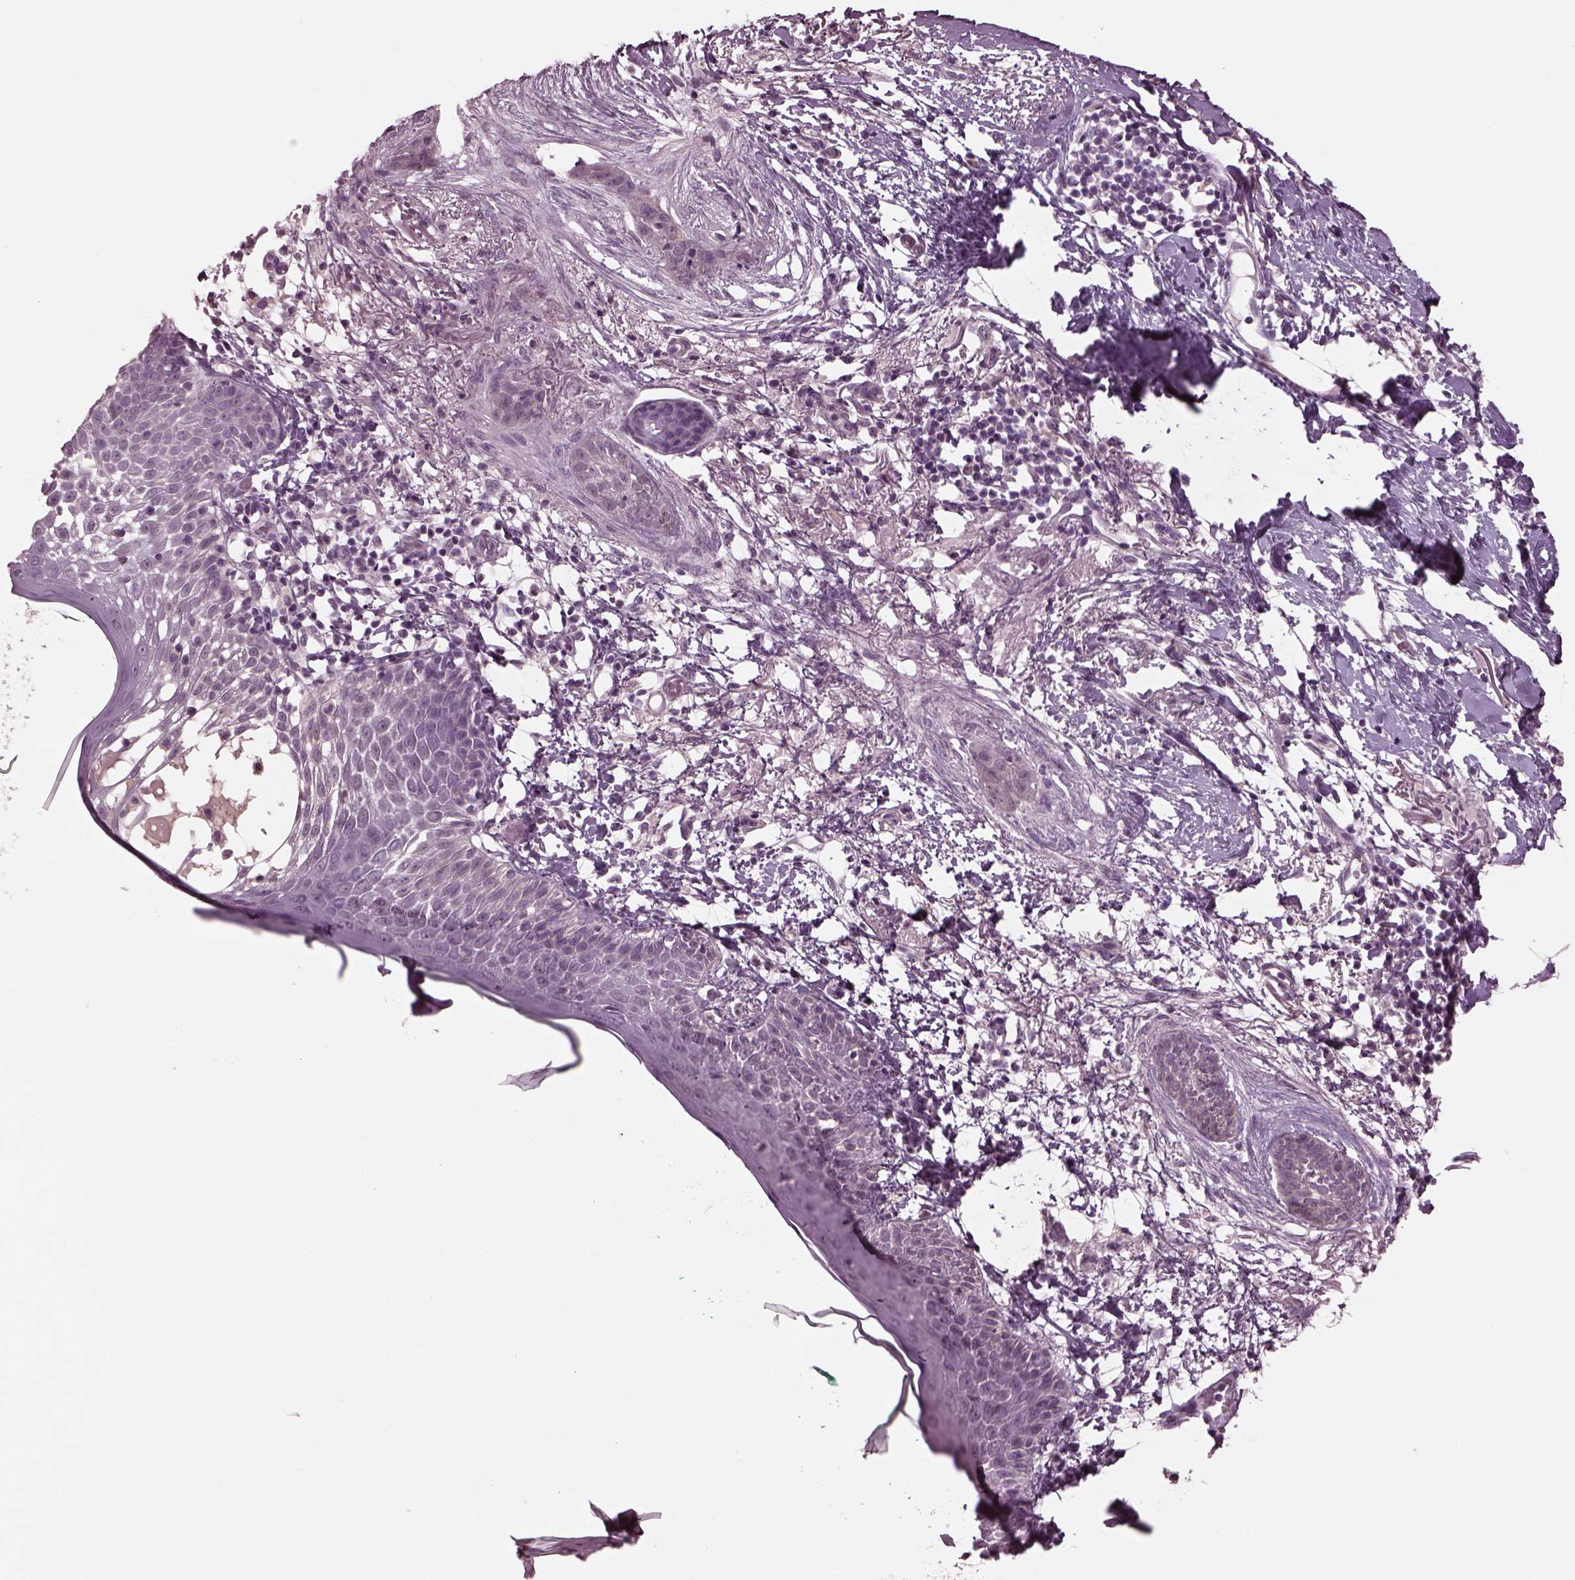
{"staining": {"intensity": "negative", "quantity": "none", "location": "none"}, "tissue": "skin cancer", "cell_type": "Tumor cells", "image_type": "cancer", "snomed": [{"axis": "morphology", "description": "Normal tissue, NOS"}, {"axis": "morphology", "description": "Basal cell carcinoma"}, {"axis": "topography", "description": "Skin"}], "caption": "Tumor cells show no significant protein expression in skin cancer. Nuclei are stained in blue.", "gene": "CLCN4", "patient": {"sex": "male", "age": 84}}